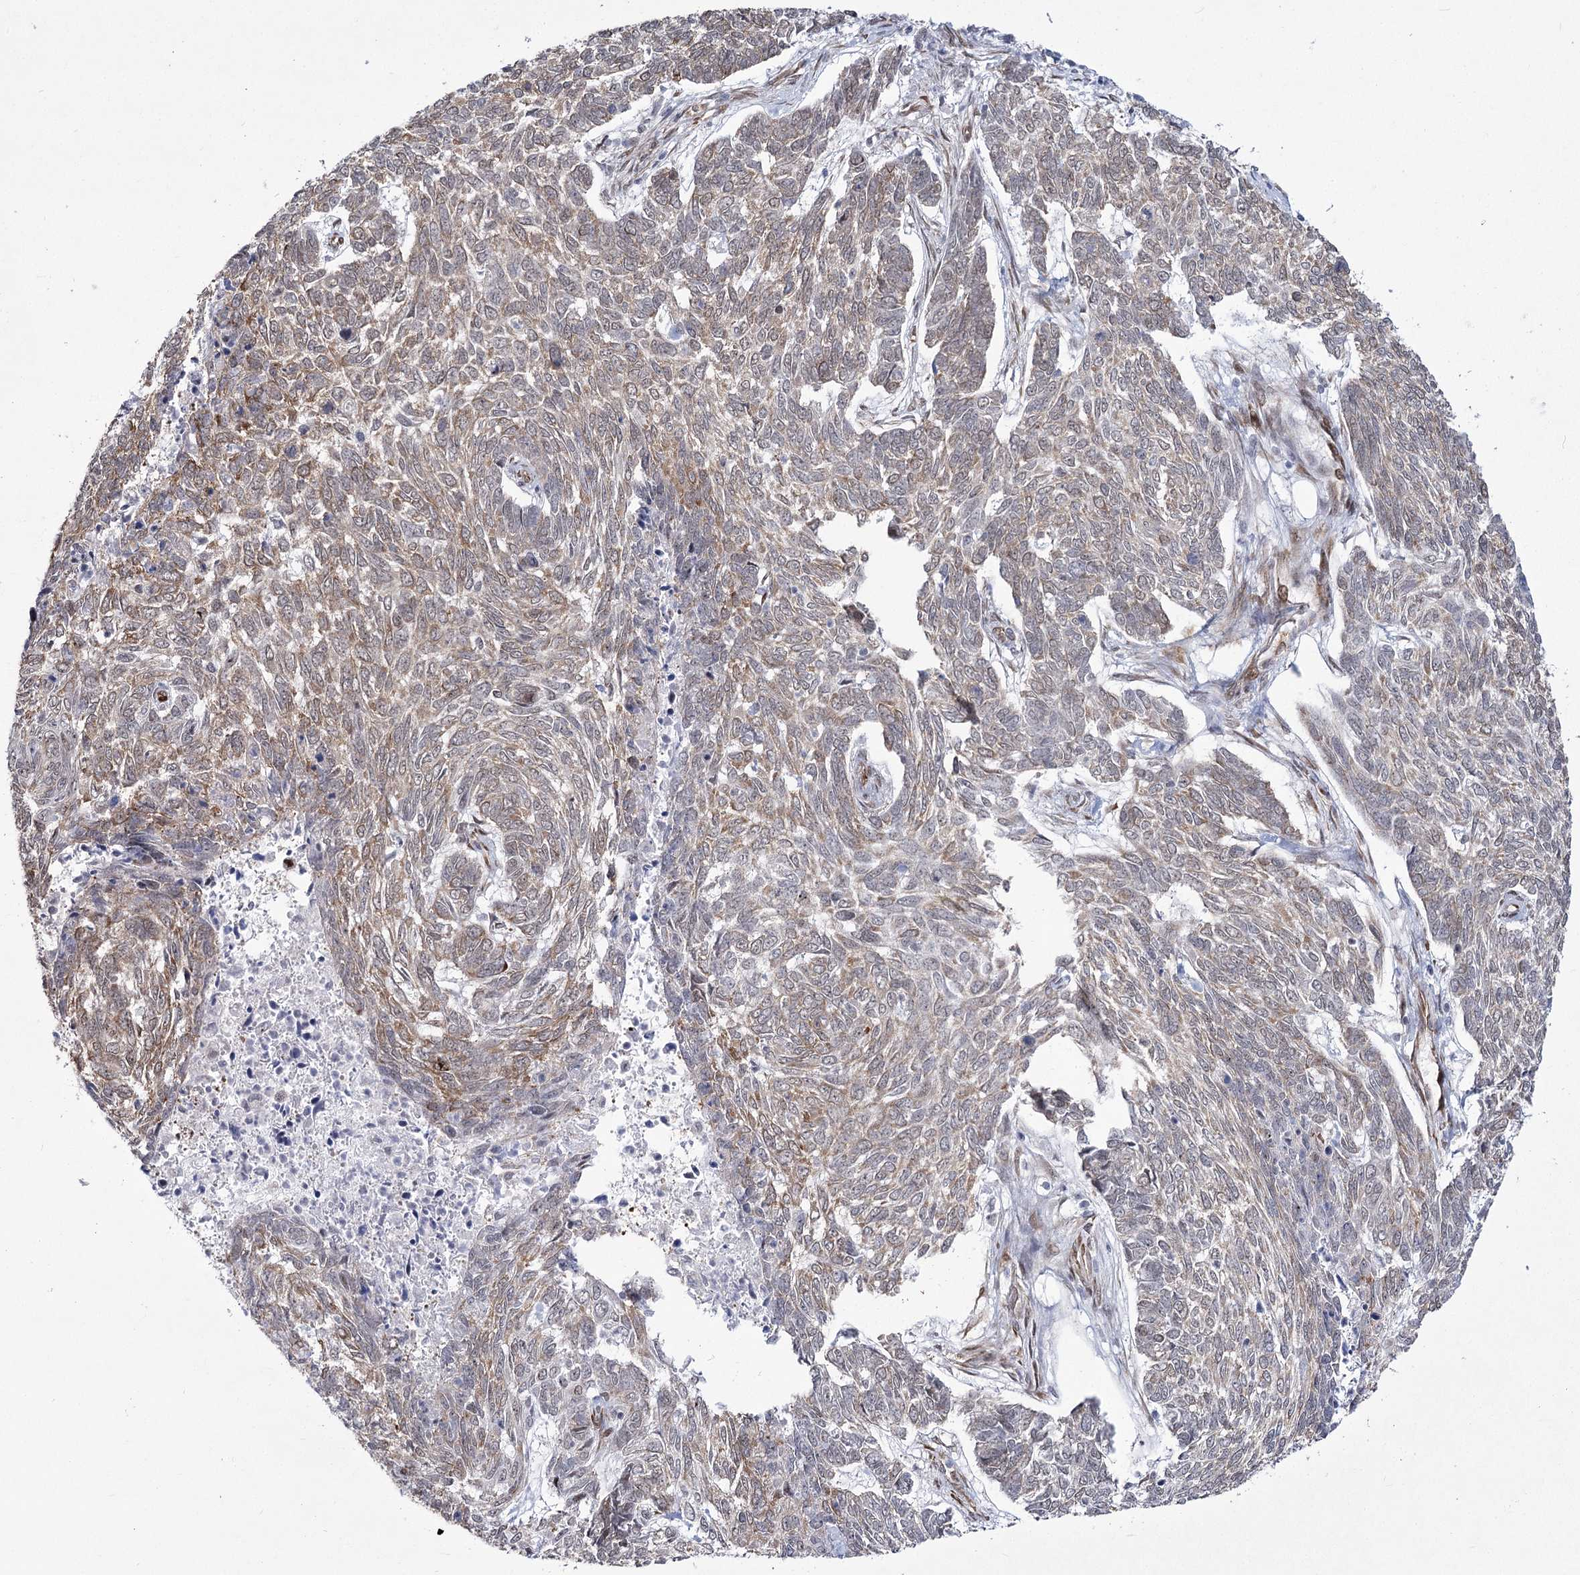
{"staining": {"intensity": "weak", "quantity": ">75%", "location": "cytoplasmic/membranous"}, "tissue": "skin cancer", "cell_type": "Tumor cells", "image_type": "cancer", "snomed": [{"axis": "morphology", "description": "Basal cell carcinoma"}, {"axis": "topography", "description": "Skin"}], "caption": "Protein expression analysis of human skin basal cell carcinoma reveals weak cytoplasmic/membranous staining in approximately >75% of tumor cells. The protein is shown in brown color, while the nuclei are stained blue.", "gene": "YBX3", "patient": {"sex": "female", "age": 65}}